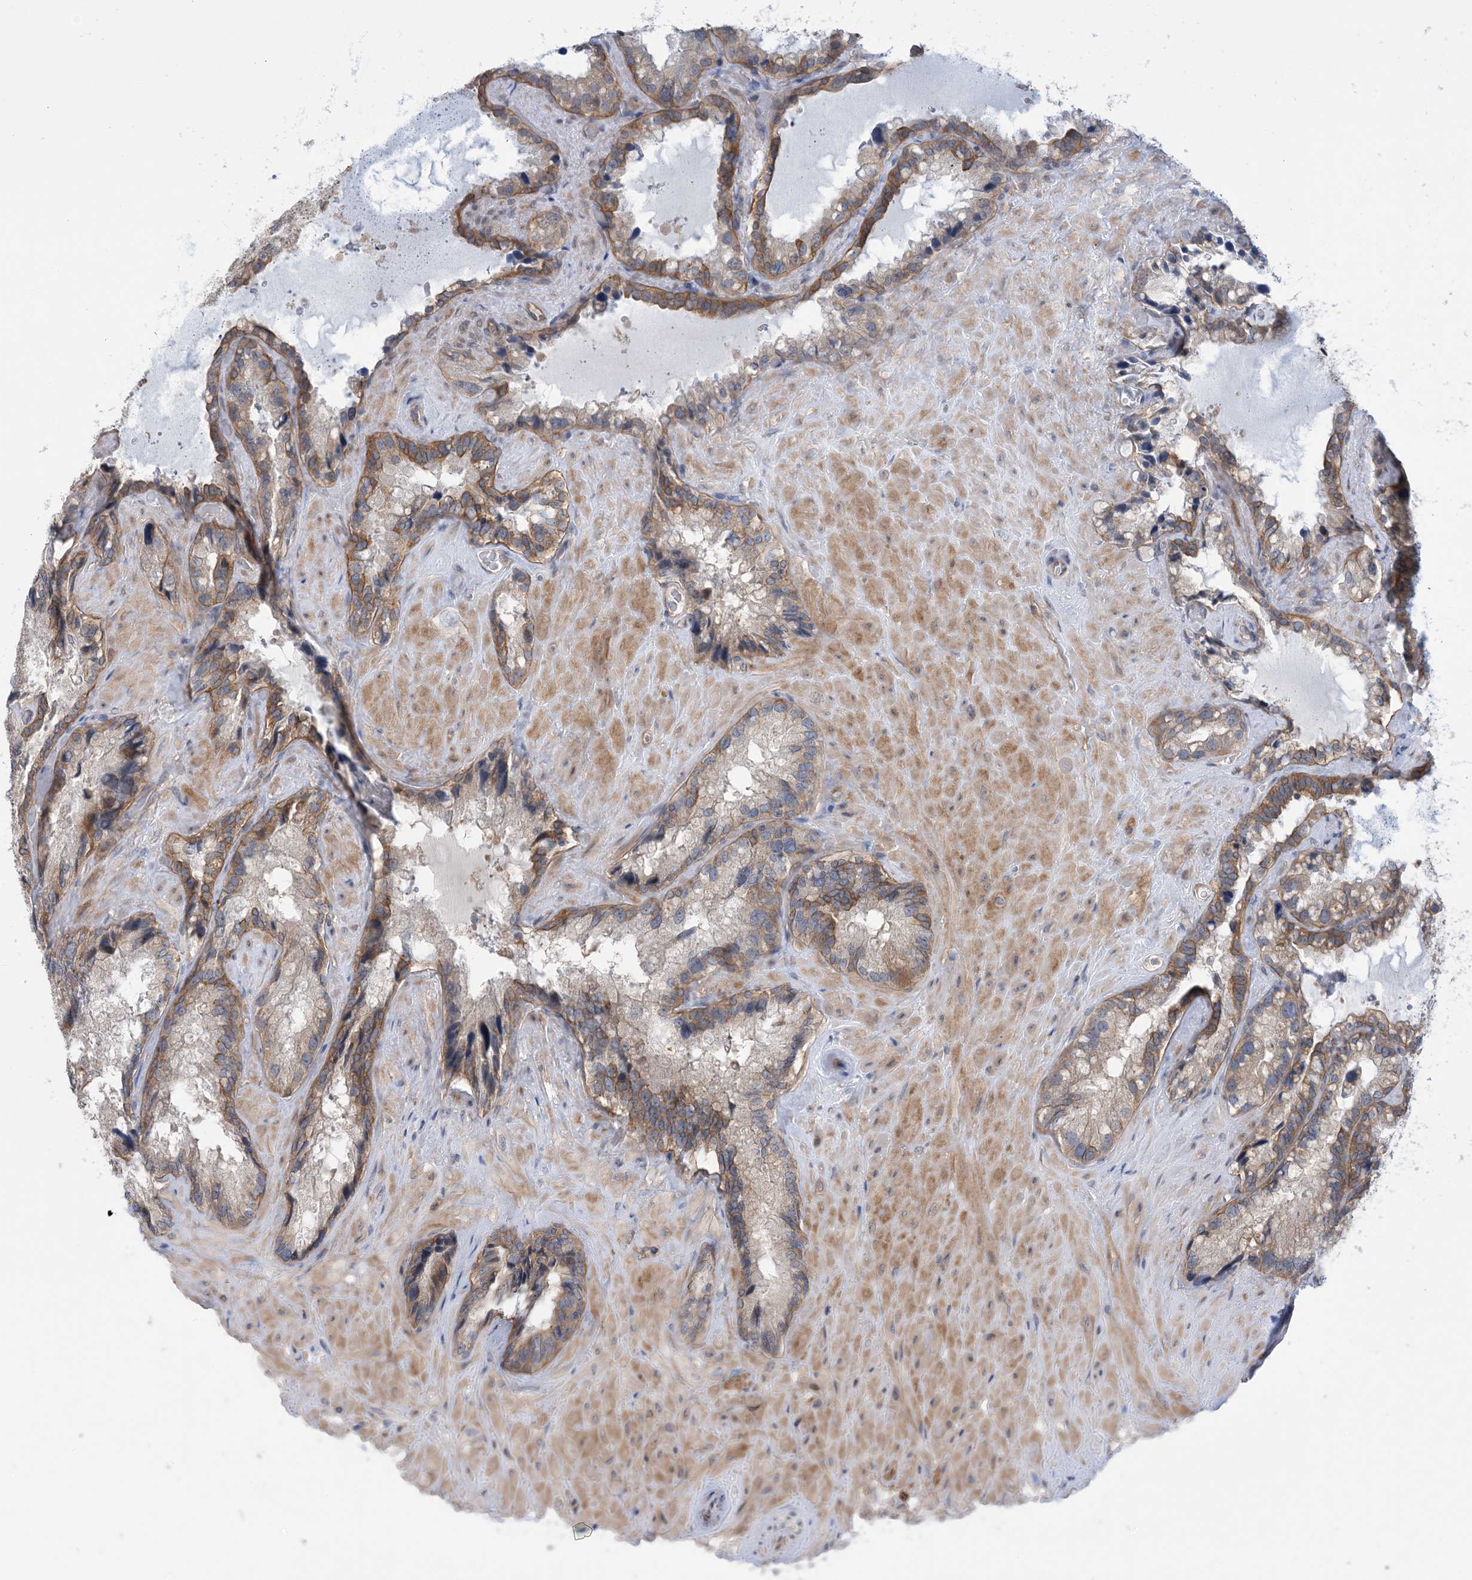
{"staining": {"intensity": "moderate", "quantity": ">75%", "location": "cytoplasmic/membranous"}, "tissue": "seminal vesicle", "cell_type": "Glandular cells", "image_type": "normal", "snomed": [{"axis": "morphology", "description": "Normal tissue, NOS"}, {"axis": "topography", "description": "Prostate"}, {"axis": "topography", "description": "Seminal veicle"}], "caption": "Immunohistochemical staining of normal seminal vesicle reveals moderate cytoplasmic/membranous protein staining in about >75% of glandular cells.", "gene": "EHBP1", "patient": {"sex": "male", "age": 68}}